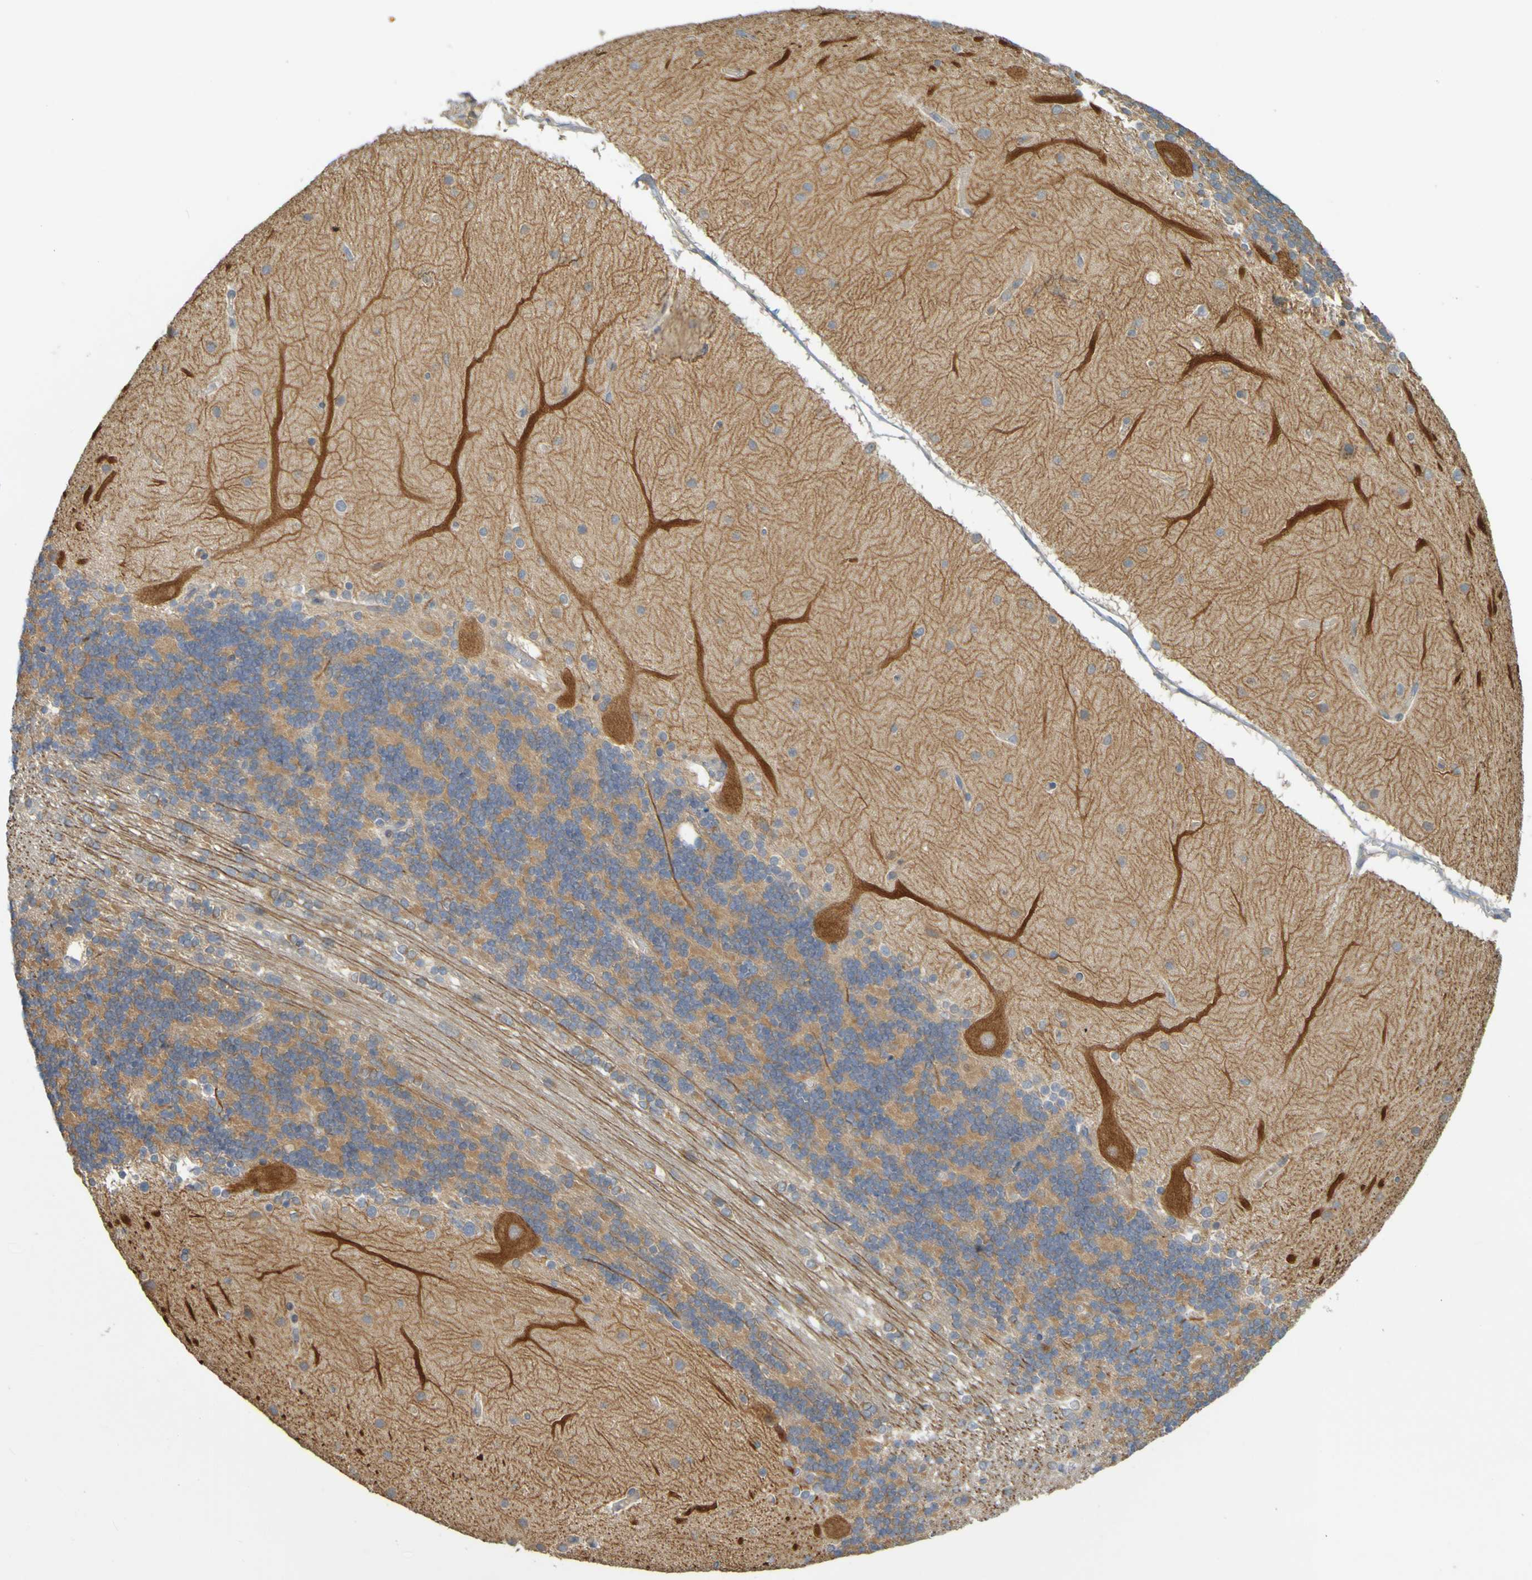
{"staining": {"intensity": "moderate", "quantity": "<25%", "location": "cytoplasmic/membranous"}, "tissue": "cerebellum", "cell_type": "Cells in granular layer", "image_type": "normal", "snomed": [{"axis": "morphology", "description": "Normal tissue, NOS"}, {"axis": "topography", "description": "Cerebellum"}], "caption": "This micrograph reveals immunohistochemistry (IHC) staining of benign cerebellum, with low moderate cytoplasmic/membranous expression in about <25% of cells in granular layer.", "gene": "NAV2", "patient": {"sex": "female", "age": 54}}